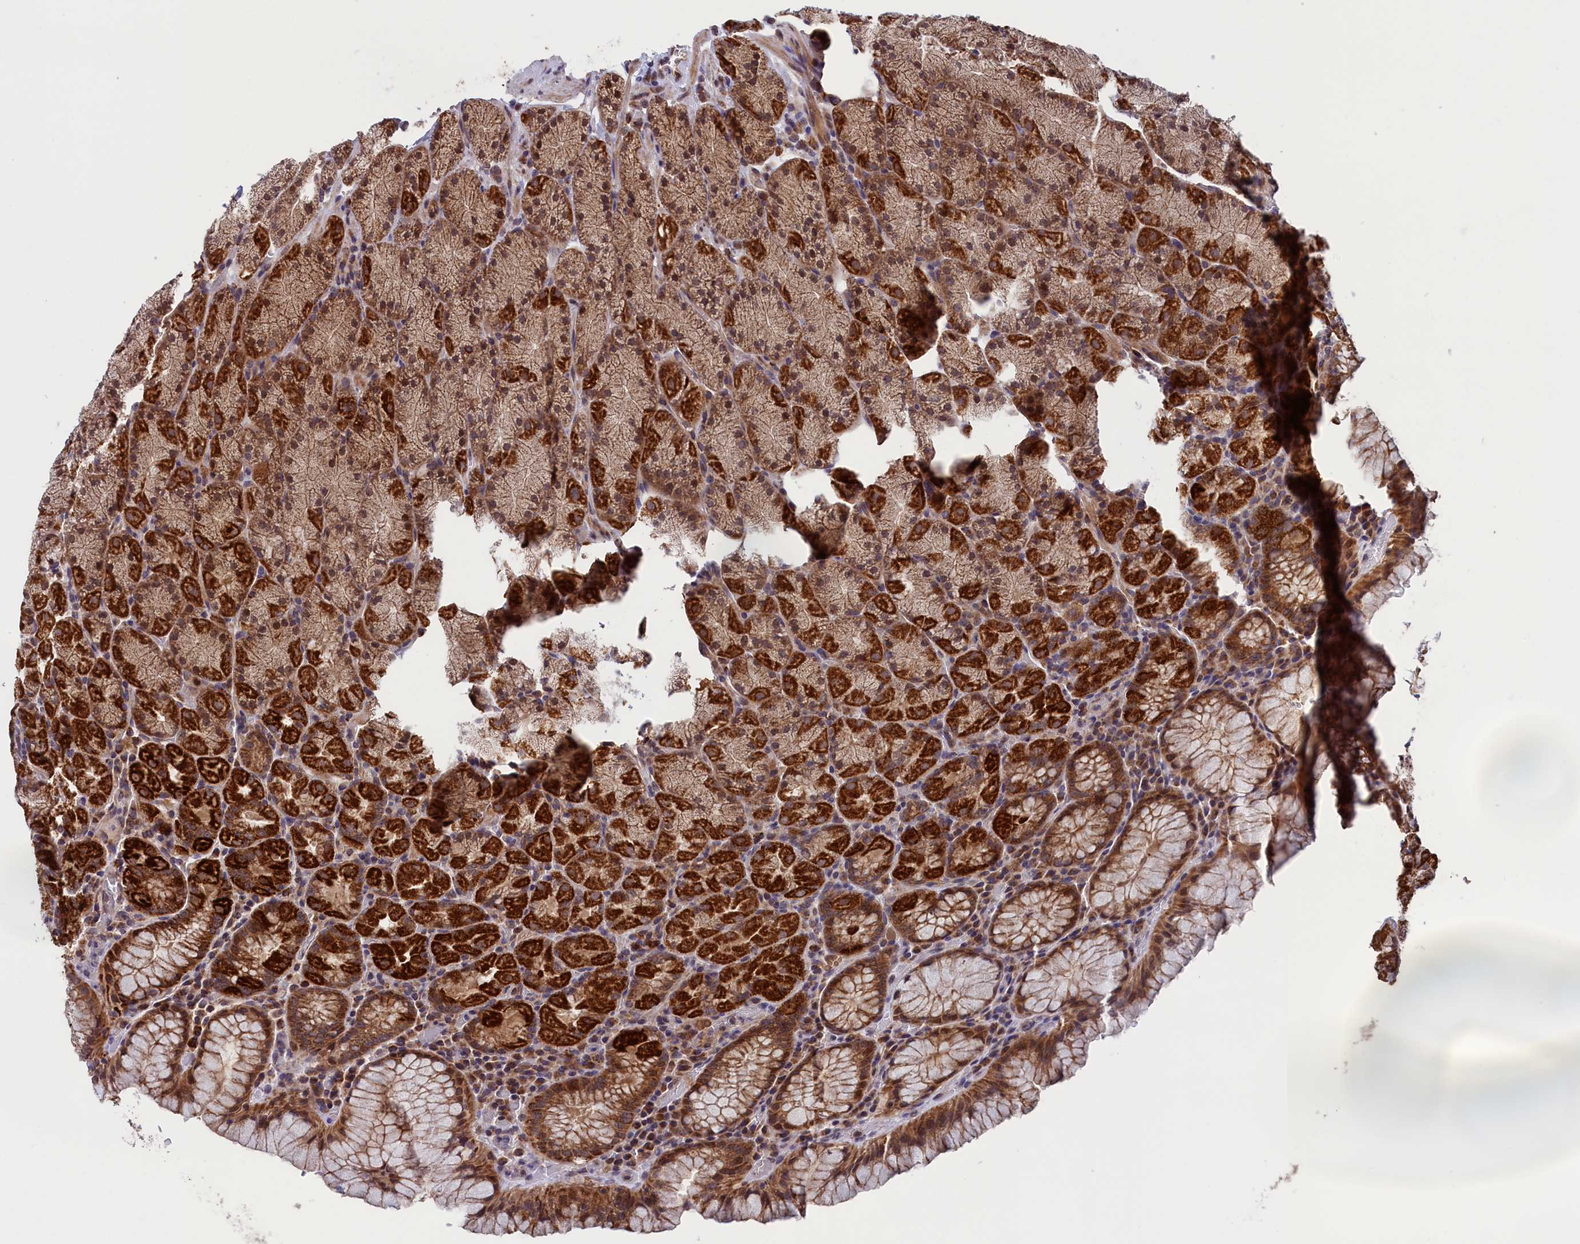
{"staining": {"intensity": "strong", "quantity": "25%-75%", "location": "cytoplasmic/membranous"}, "tissue": "stomach", "cell_type": "Glandular cells", "image_type": "normal", "snomed": [{"axis": "morphology", "description": "Normal tissue, NOS"}, {"axis": "topography", "description": "Stomach, upper"}, {"axis": "topography", "description": "Stomach, lower"}], "caption": "Human stomach stained with a brown dye exhibits strong cytoplasmic/membranous positive staining in approximately 25%-75% of glandular cells.", "gene": "TIMM44", "patient": {"sex": "male", "age": 80}}